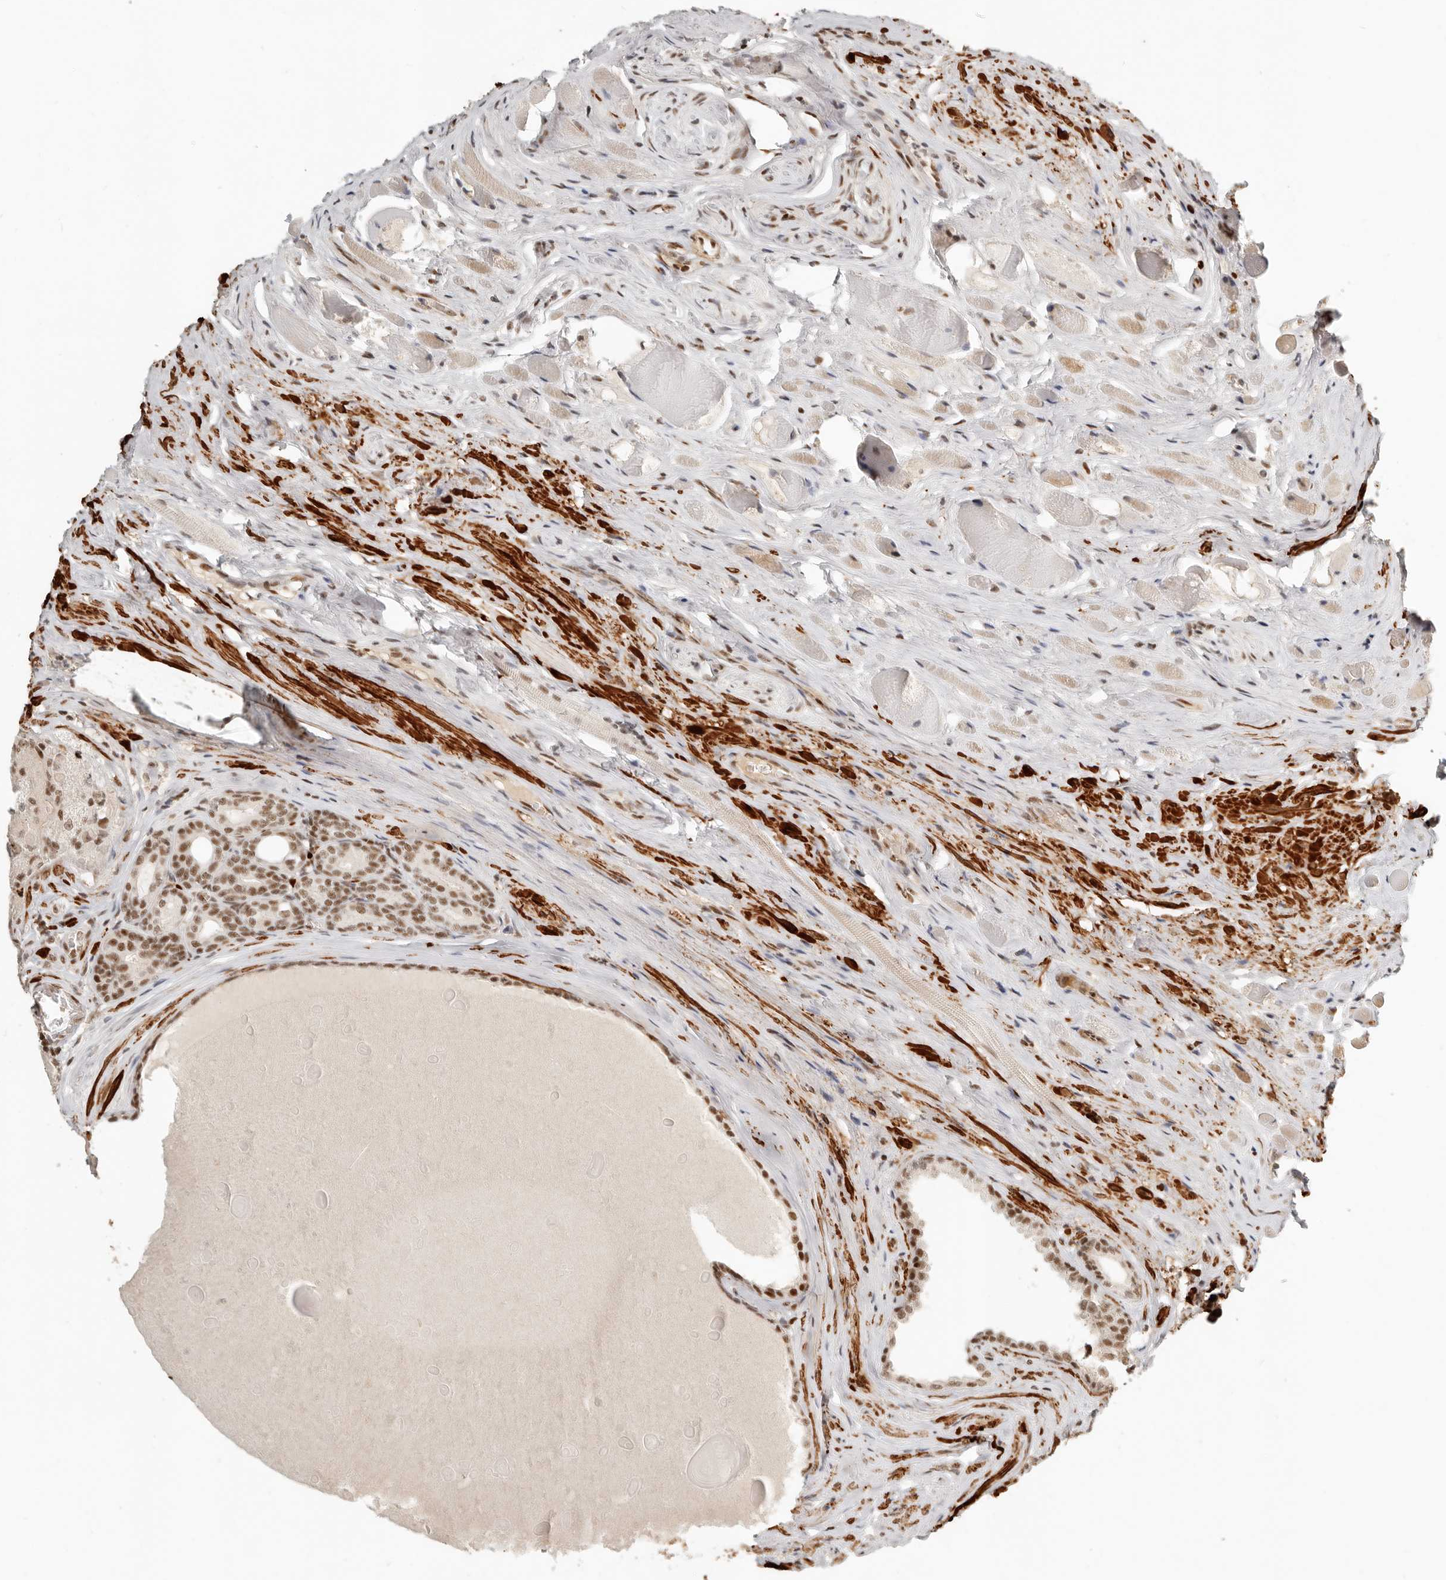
{"staining": {"intensity": "moderate", "quantity": ">75%", "location": "nuclear"}, "tissue": "prostate cancer", "cell_type": "Tumor cells", "image_type": "cancer", "snomed": [{"axis": "morphology", "description": "Adenocarcinoma, Low grade"}, {"axis": "topography", "description": "Prostate"}], "caption": "Protein expression analysis of prostate cancer displays moderate nuclear positivity in about >75% of tumor cells.", "gene": "GABPA", "patient": {"sex": "male", "age": 72}}